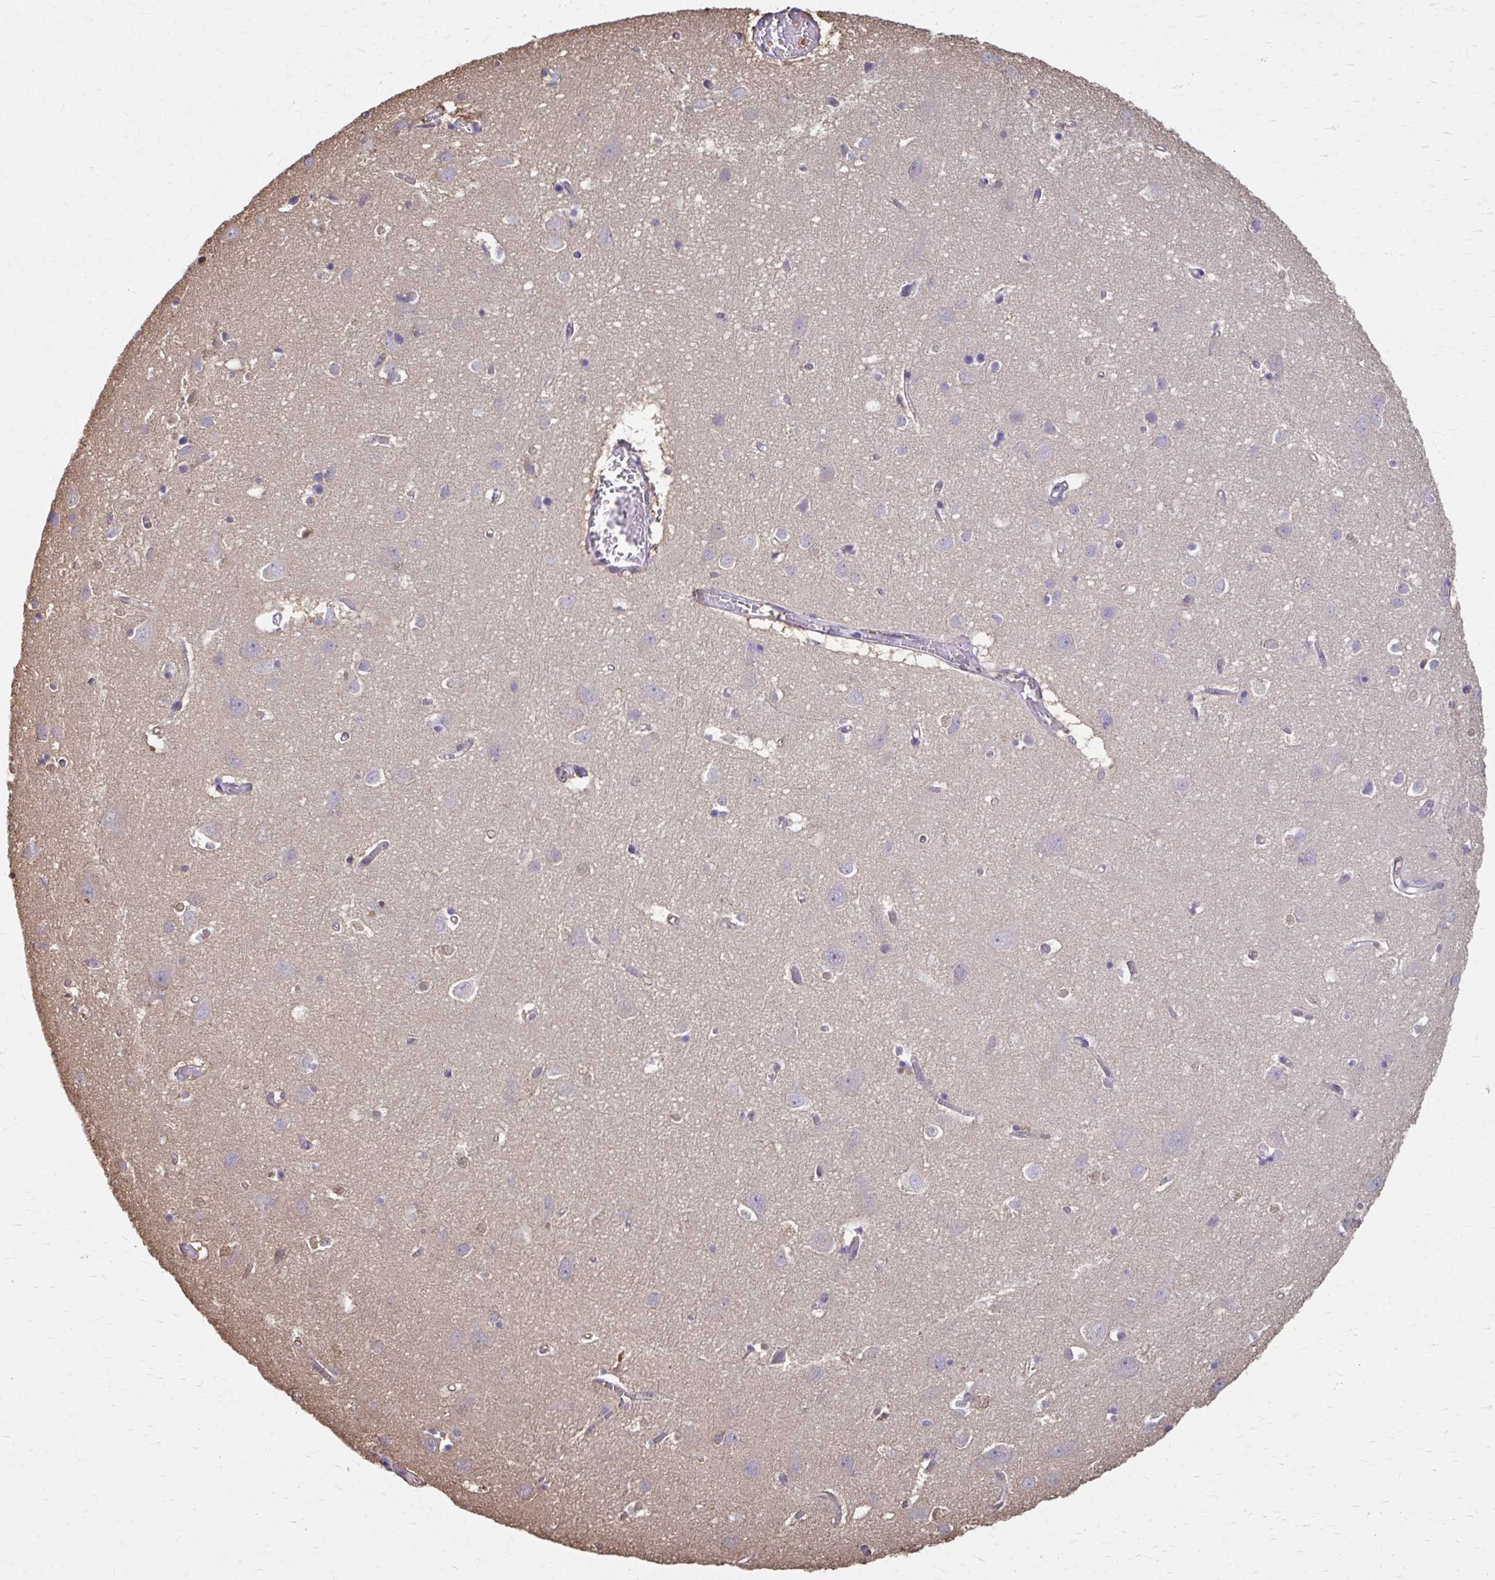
{"staining": {"intensity": "negative", "quantity": "none", "location": "none"}, "tissue": "cerebral cortex", "cell_type": "Endothelial cells", "image_type": "normal", "snomed": [{"axis": "morphology", "description": "Normal tissue, NOS"}, {"axis": "topography", "description": "Cerebral cortex"}], "caption": "DAB immunohistochemical staining of benign human cerebral cortex reveals no significant expression in endothelial cells.", "gene": "ING4", "patient": {"sex": "male", "age": 70}}